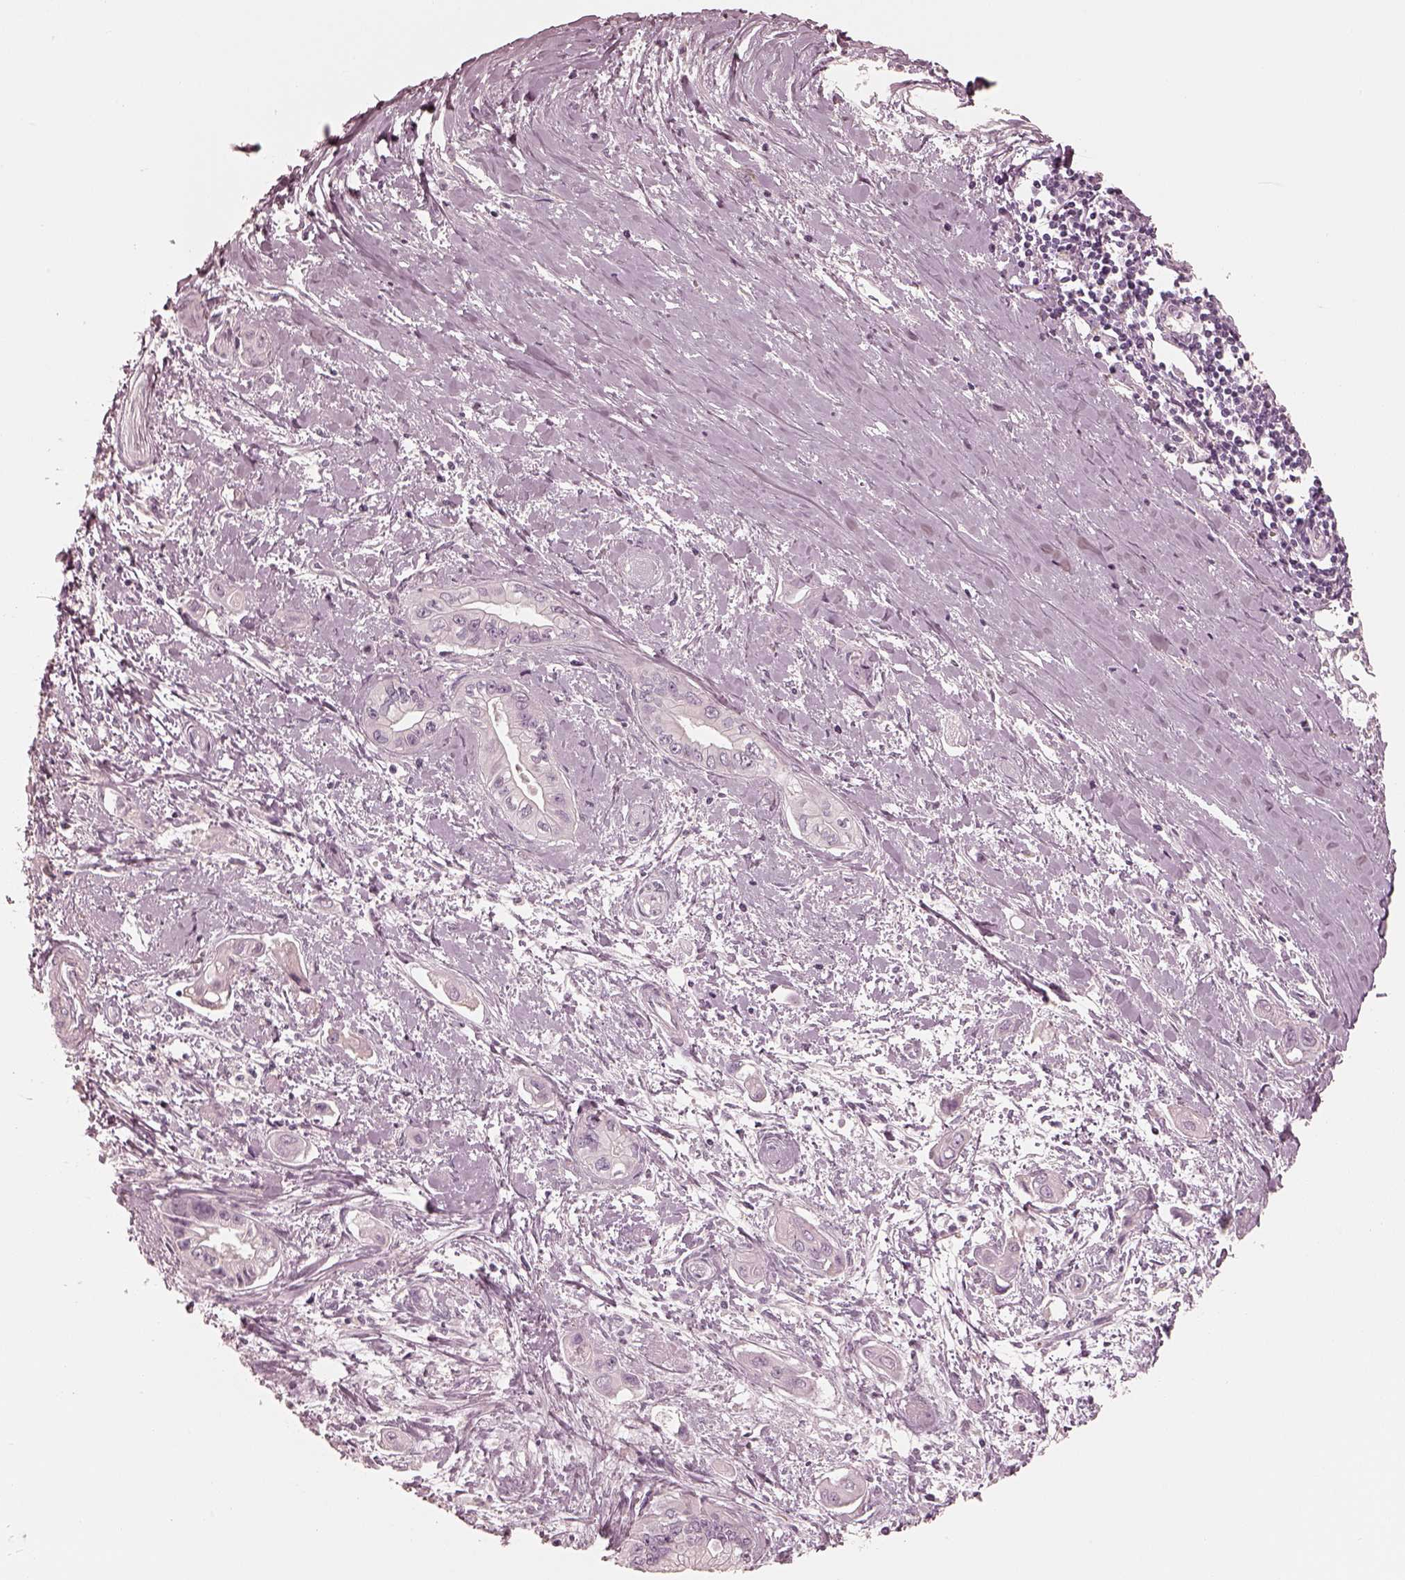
{"staining": {"intensity": "negative", "quantity": "none", "location": "none"}, "tissue": "pancreatic cancer", "cell_type": "Tumor cells", "image_type": "cancer", "snomed": [{"axis": "morphology", "description": "Adenocarcinoma, NOS"}, {"axis": "topography", "description": "Pancreas"}], "caption": "Tumor cells are negative for brown protein staining in pancreatic adenocarcinoma.", "gene": "CALR3", "patient": {"sex": "male", "age": 60}}